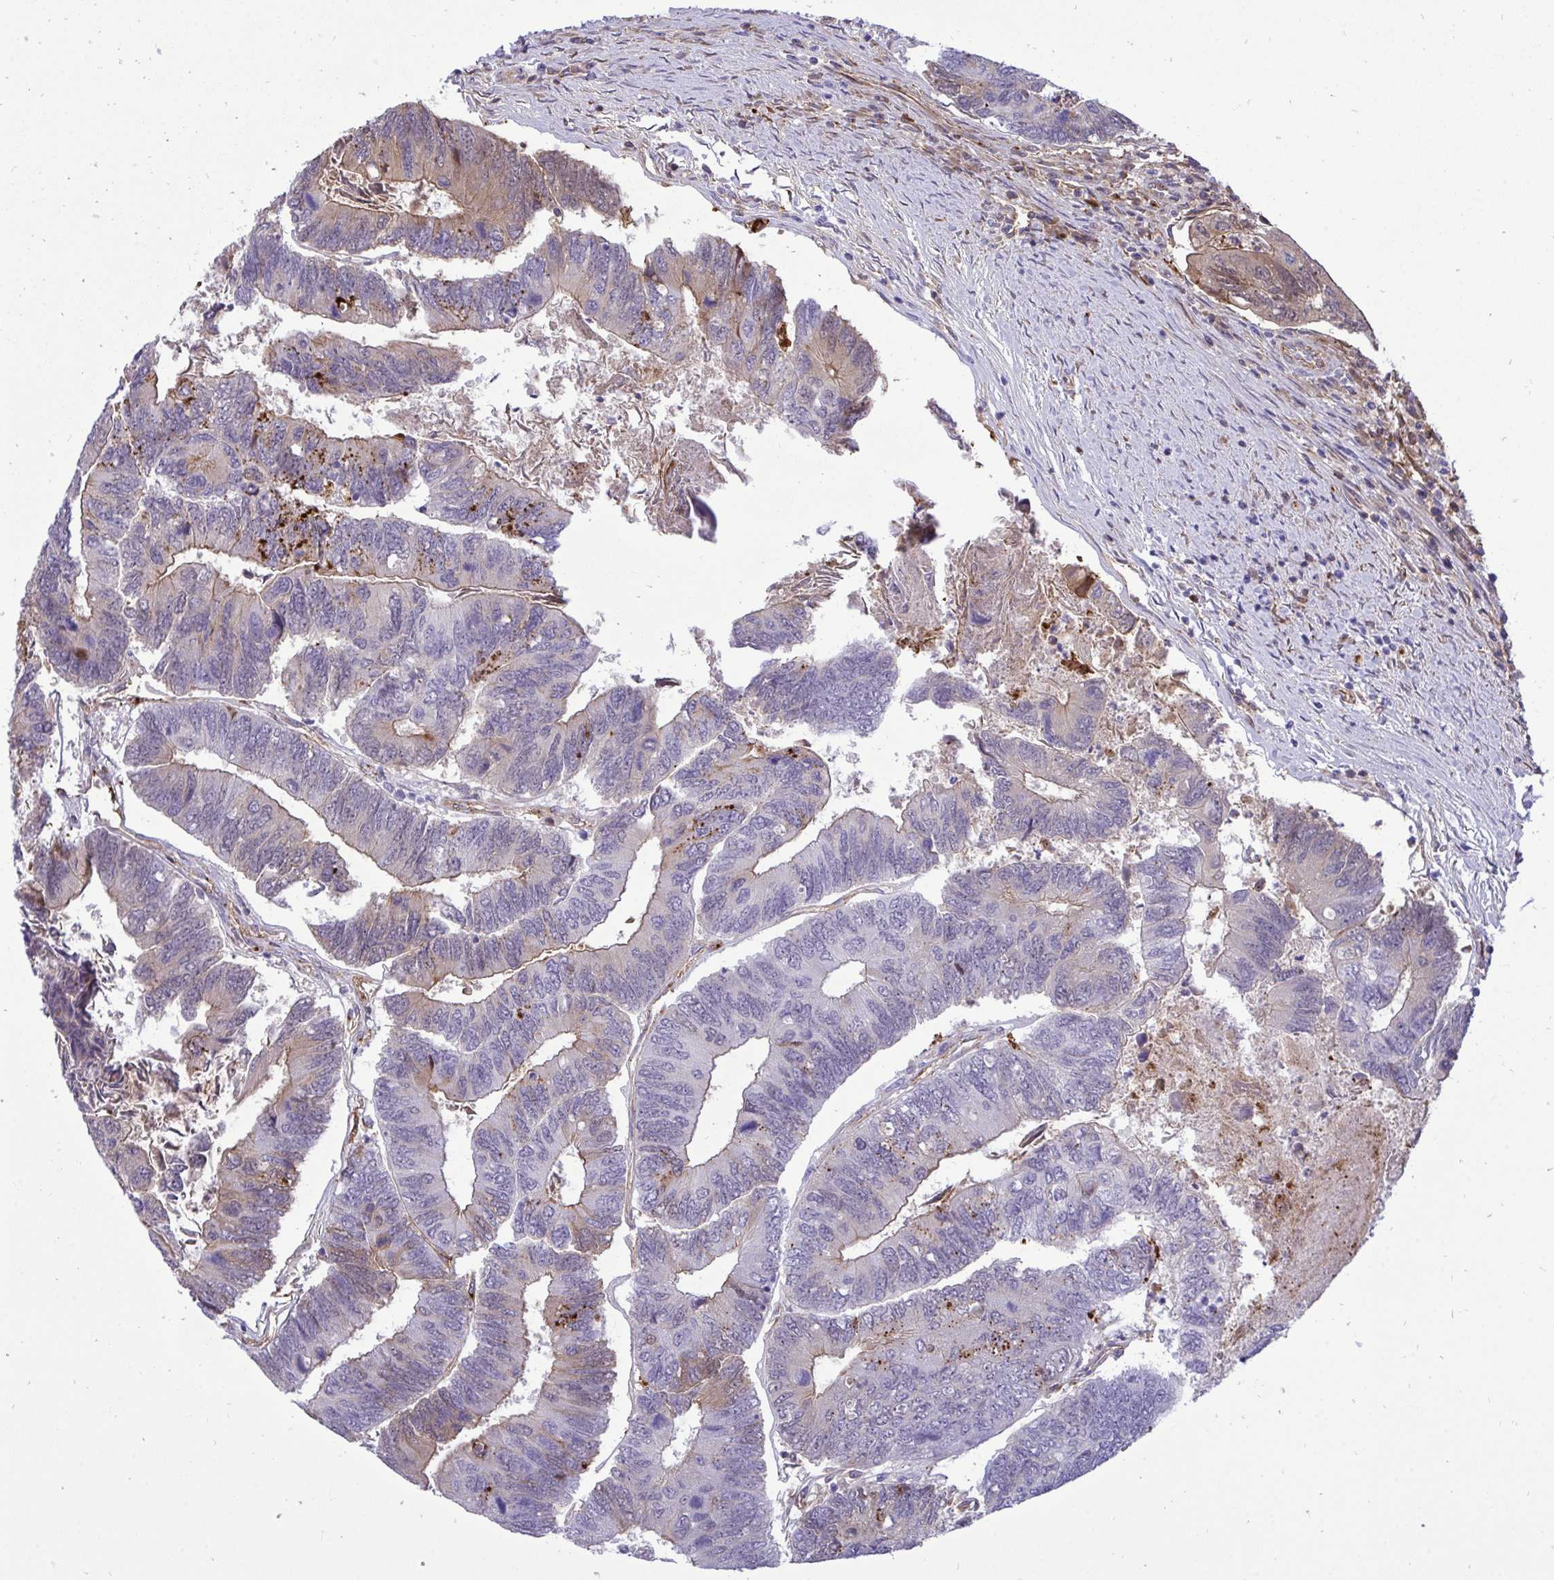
{"staining": {"intensity": "moderate", "quantity": "<25%", "location": "cytoplasmic/membranous"}, "tissue": "colorectal cancer", "cell_type": "Tumor cells", "image_type": "cancer", "snomed": [{"axis": "morphology", "description": "Adenocarcinoma, NOS"}, {"axis": "topography", "description": "Colon"}], "caption": "Colorectal cancer stained for a protein (brown) displays moderate cytoplasmic/membranous positive positivity in approximately <25% of tumor cells.", "gene": "F2", "patient": {"sex": "female", "age": 67}}